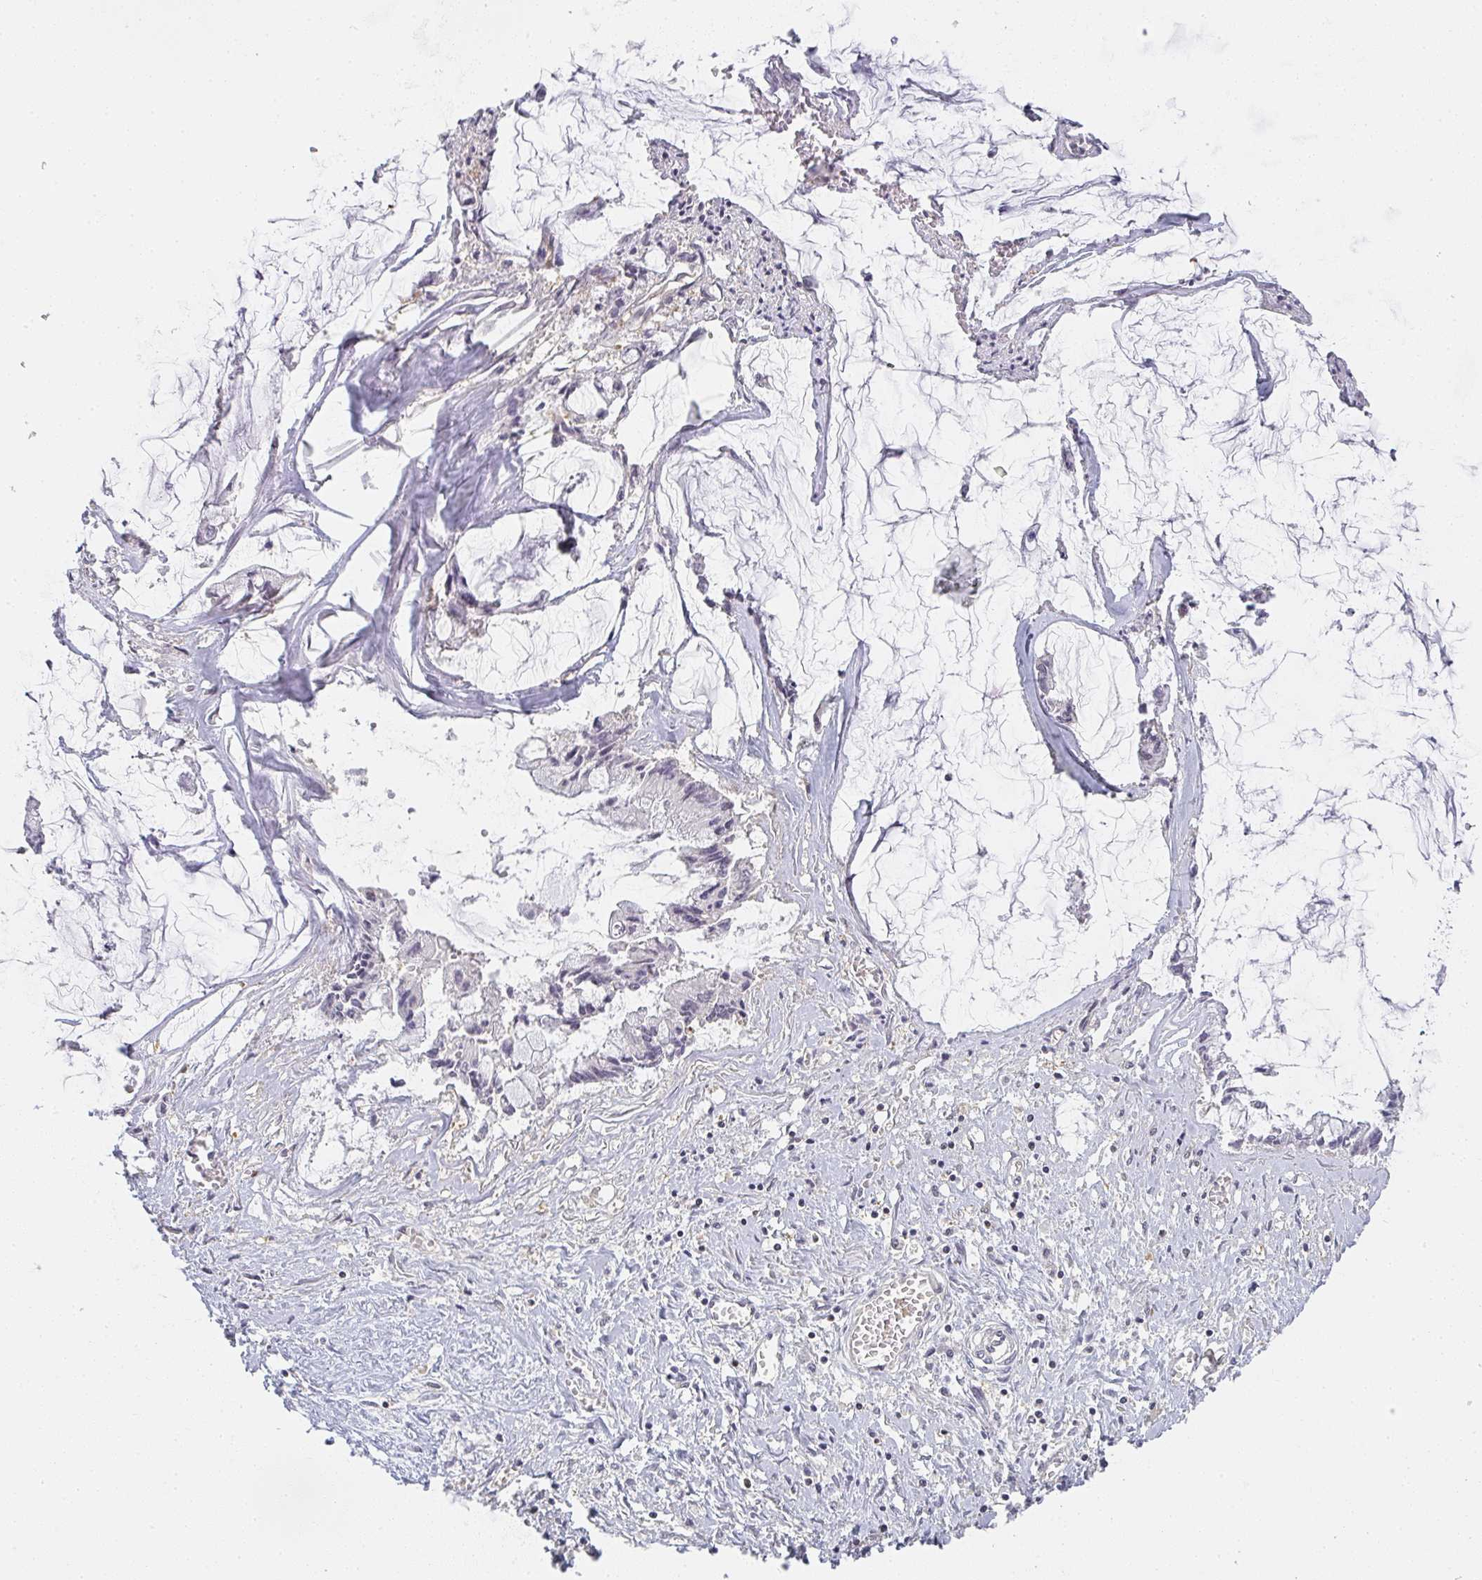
{"staining": {"intensity": "negative", "quantity": "none", "location": "none"}, "tissue": "ovarian cancer", "cell_type": "Tumor cells", "image_type": "cancer", "snomed": [{"axis": "morphology", "description": "Cystadenocarcinoma, mucinous, NOS"}, {"axis": "topography", "description": "Ovary"}], "caption": "Tumor cells show no significant protein positivity in mucinous cystadenocarcinoma (ovarian). The staining was performed using DAB to visualize the protein expression in brown, while the nuclei were stained in blue with hematoxylin (Magnification: 20x).", "gene": "GSDMB", "patient": {"sex": "female", "age": 90}}